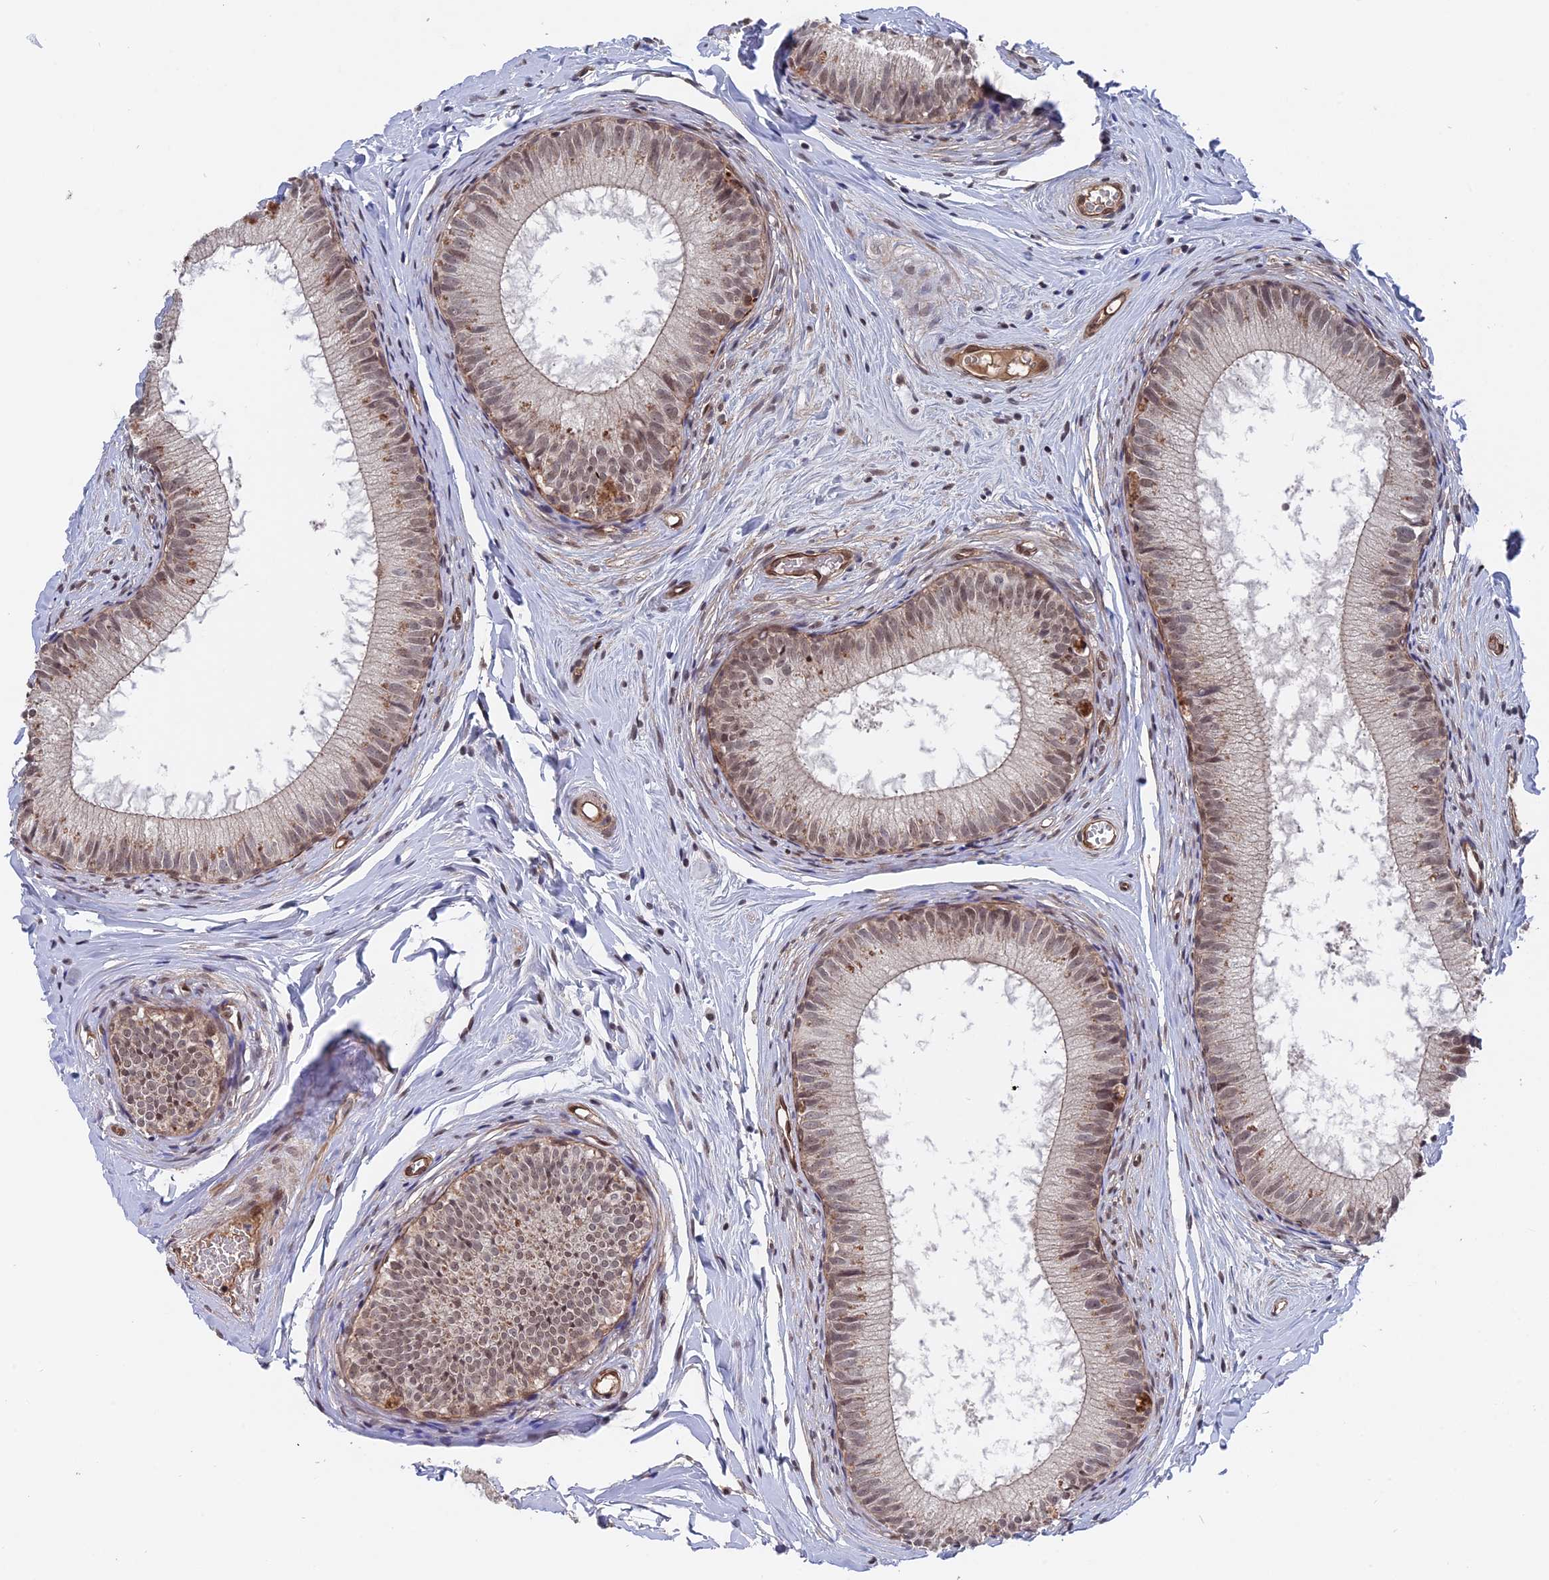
{"staining": {"intensity": "moderate", "quantity": "25%-75%", "location": "cytoplasmic/membranous,nuclear"}, "tissue": "epididymis", "cell_type": "Glandular cells", "image_type": "normal", "snomed": [{"axis": "morphology", "description": "Normal tissue, NOS"}, {"axis": "topography", "description": "Epididymis"}], "caption": "Immunohistochemical staining of benign epididymis displays moderate cytoplasmic/membranous,nuclear protein staining in about 25%-75% of glandular cells. (IHC, brightfield microscopy, high magnification).", "gene": "NOSIP", "patient": {"sex": "male", "age": 34}}